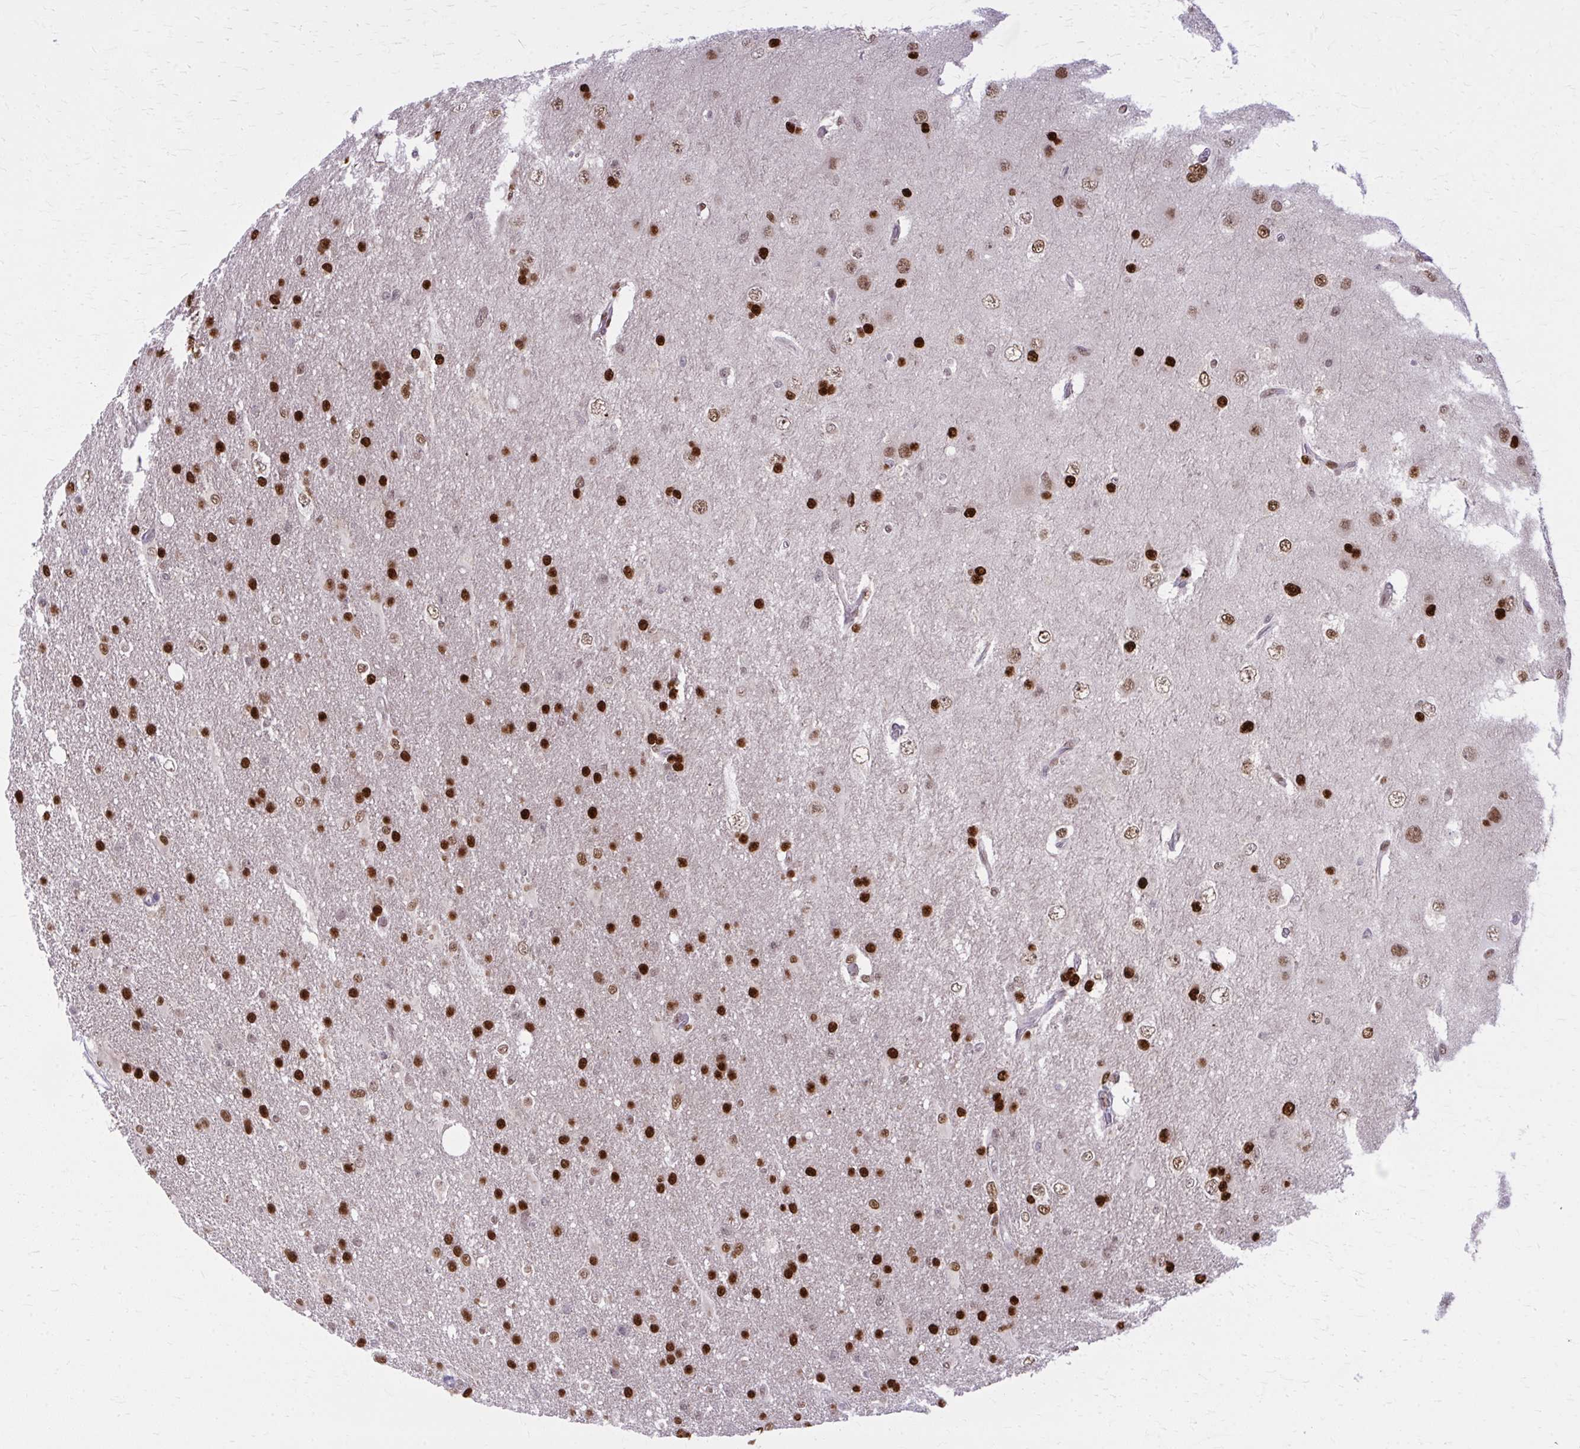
{"staining": {"intensity": "strong", "quantity": ">75%", "location": "nuclear"}, "tissue": "glioma", "cell_type": "Tumor cells", "image_type": "cancer", "snomed": [{"axis": "morphology", "description": "Glioma, malignant, High grade"}, {"axis": "topography", "description": "Brain"}], "caption": "A brown stain shows strong nuclear staining of a protein in malignant high-grade glioma tumor cells.", "gene": "ZNF559", "patient": {"sex": "male", "age": 53}}